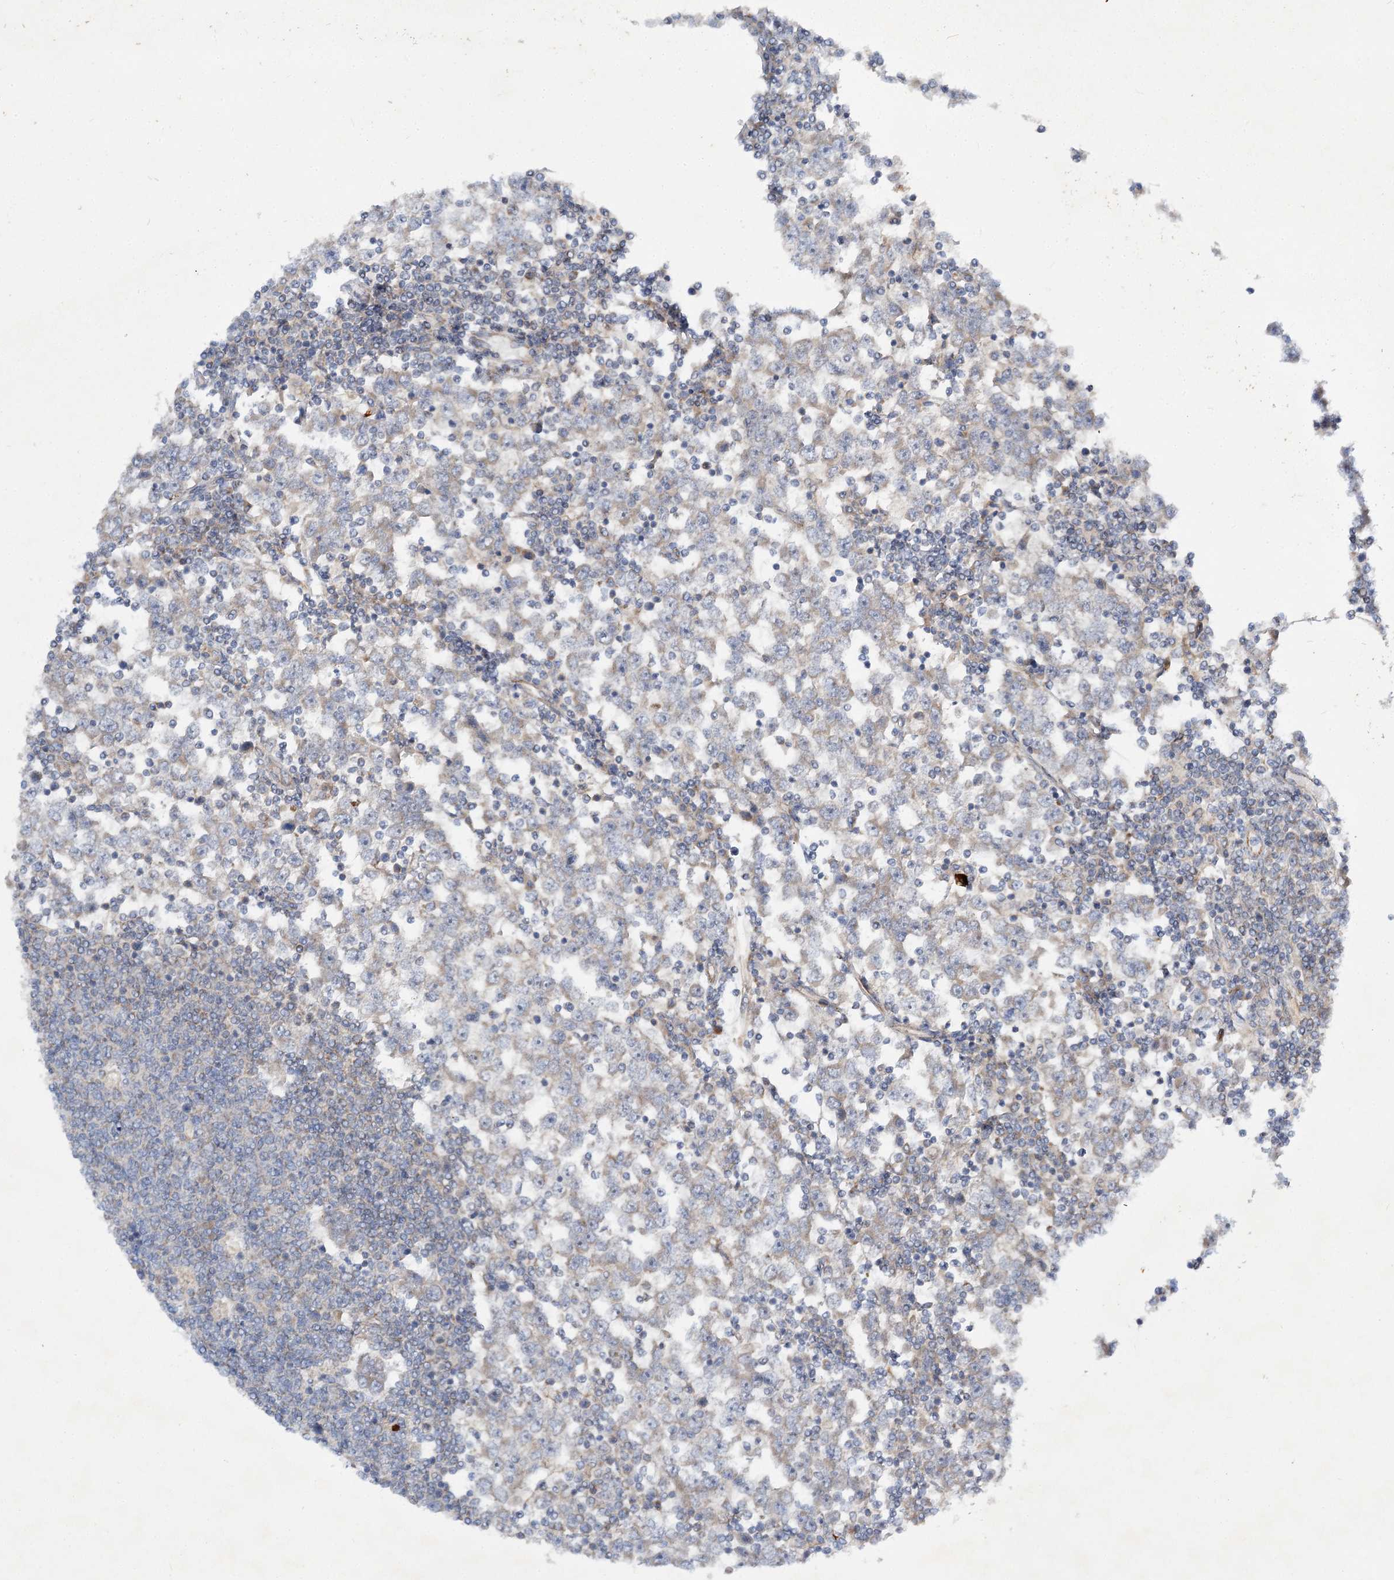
{"staining": {"intensity": "weak", "quantity": "<25%", "location": "cytoplasmic/membranous"}, "tissue": "testis cancer", "cell_type": "Tumor cells", "image_type": "cancer", "snomed": [{"axis": "morphology", "description": "Seminoma, NOS"}, {"axis": "topography", "description": "Testis"}], "caption": "Immunohistochemical staining of testis seminoma shows no significant positivity in tumor cells. (DAB immunohistochemistry visualized using brightfield microscopy, high magnification).", "gene": "KIAA0825", "patient": {"sex": "male", "age": 65}}